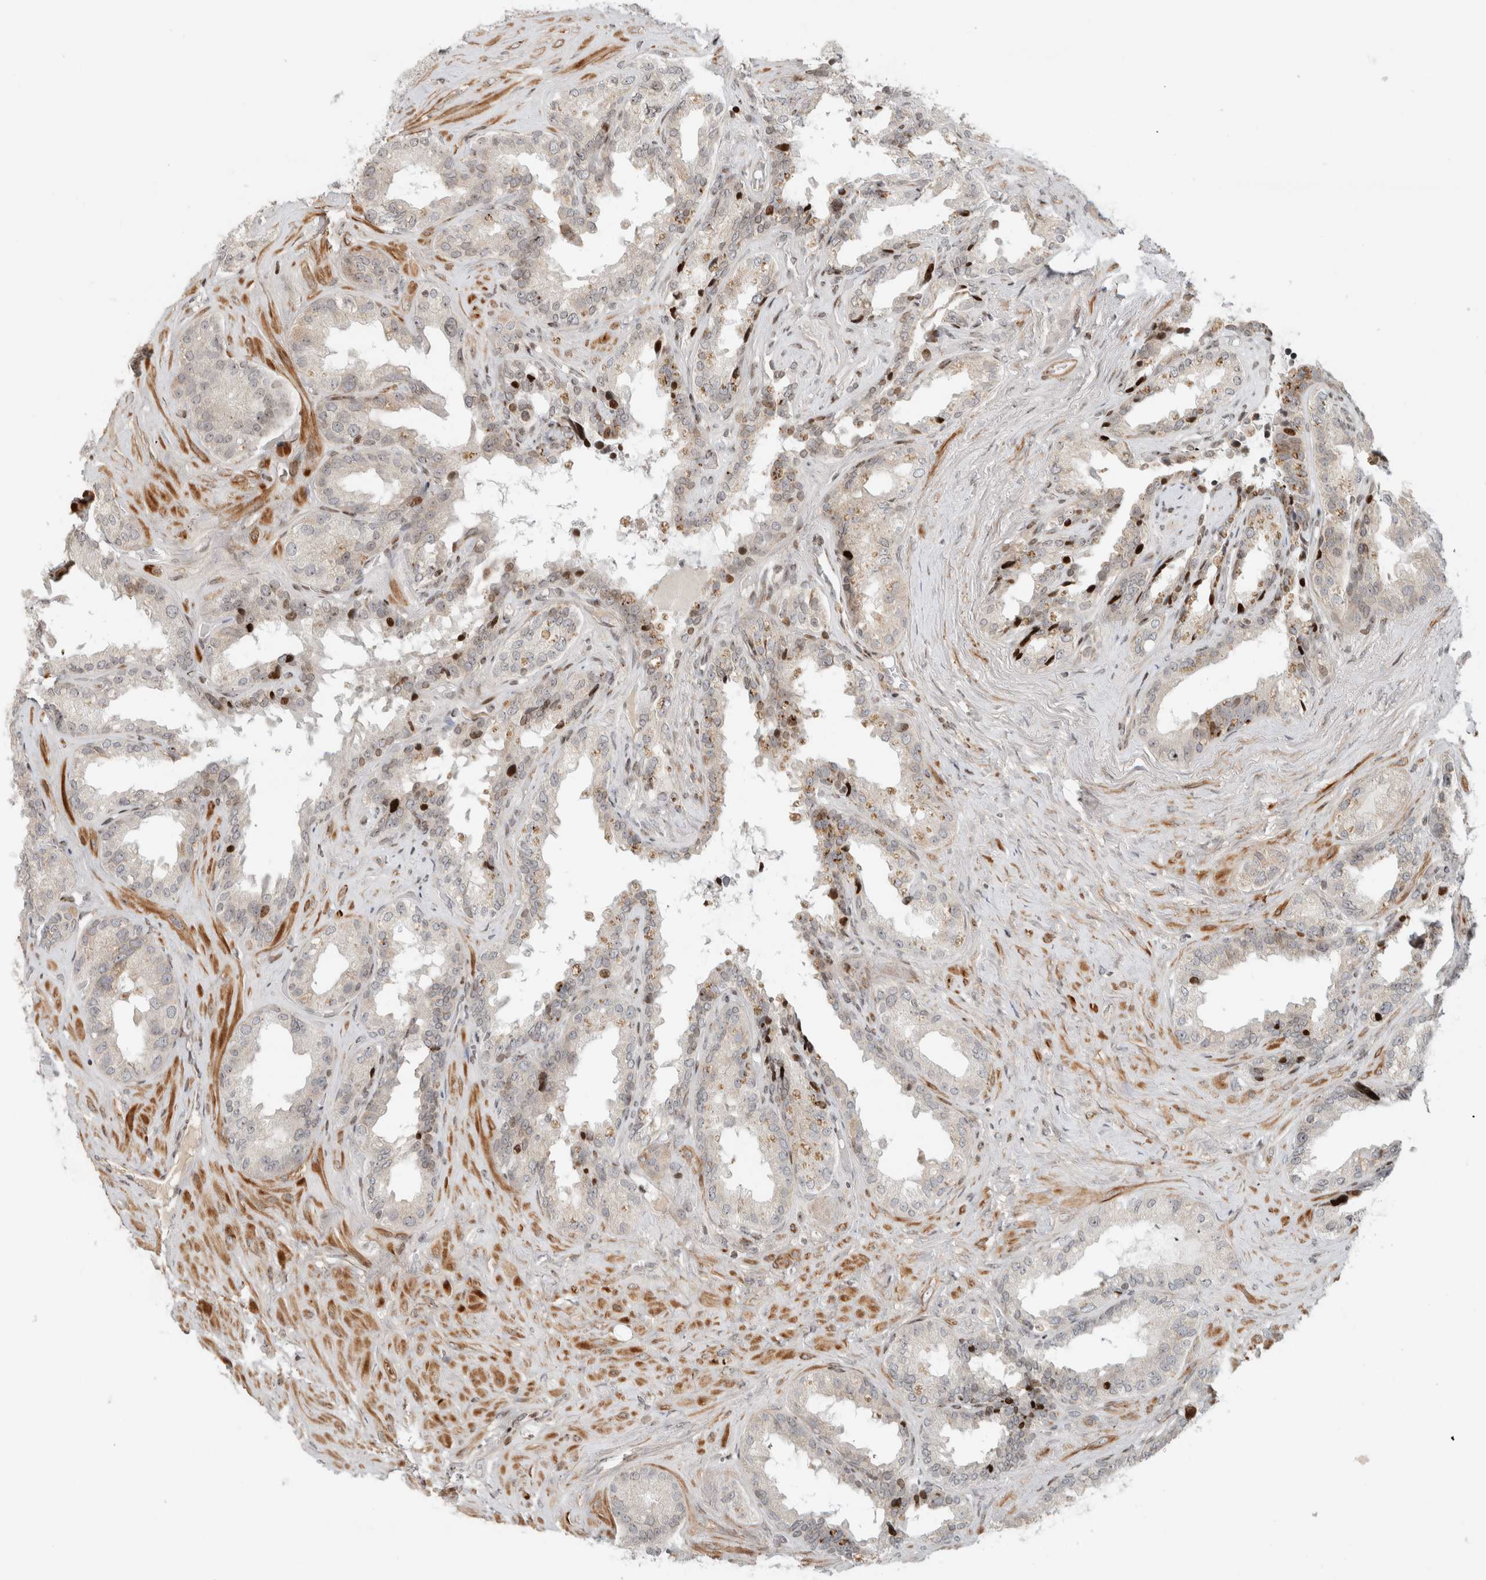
{"staining": {"intensity": "moderate", "quantity": "<25%", "location": "nuclear"}, "tissue": "seminal vesicle", "cell_type": "Glandular cells", "image_type": "normal", "snomed": [{"axis": "morphology", "description": "Normal tissue, NOS"}, {"axis": "topography", "description": "Seminal veicle"}], "caption": "A low amount of moderate nuclear positivity is identified in about <25% of glandular cells in normal seminal vesicle.", "gene": "GINS4", "patient": {"sex": "male", "age": 80}}